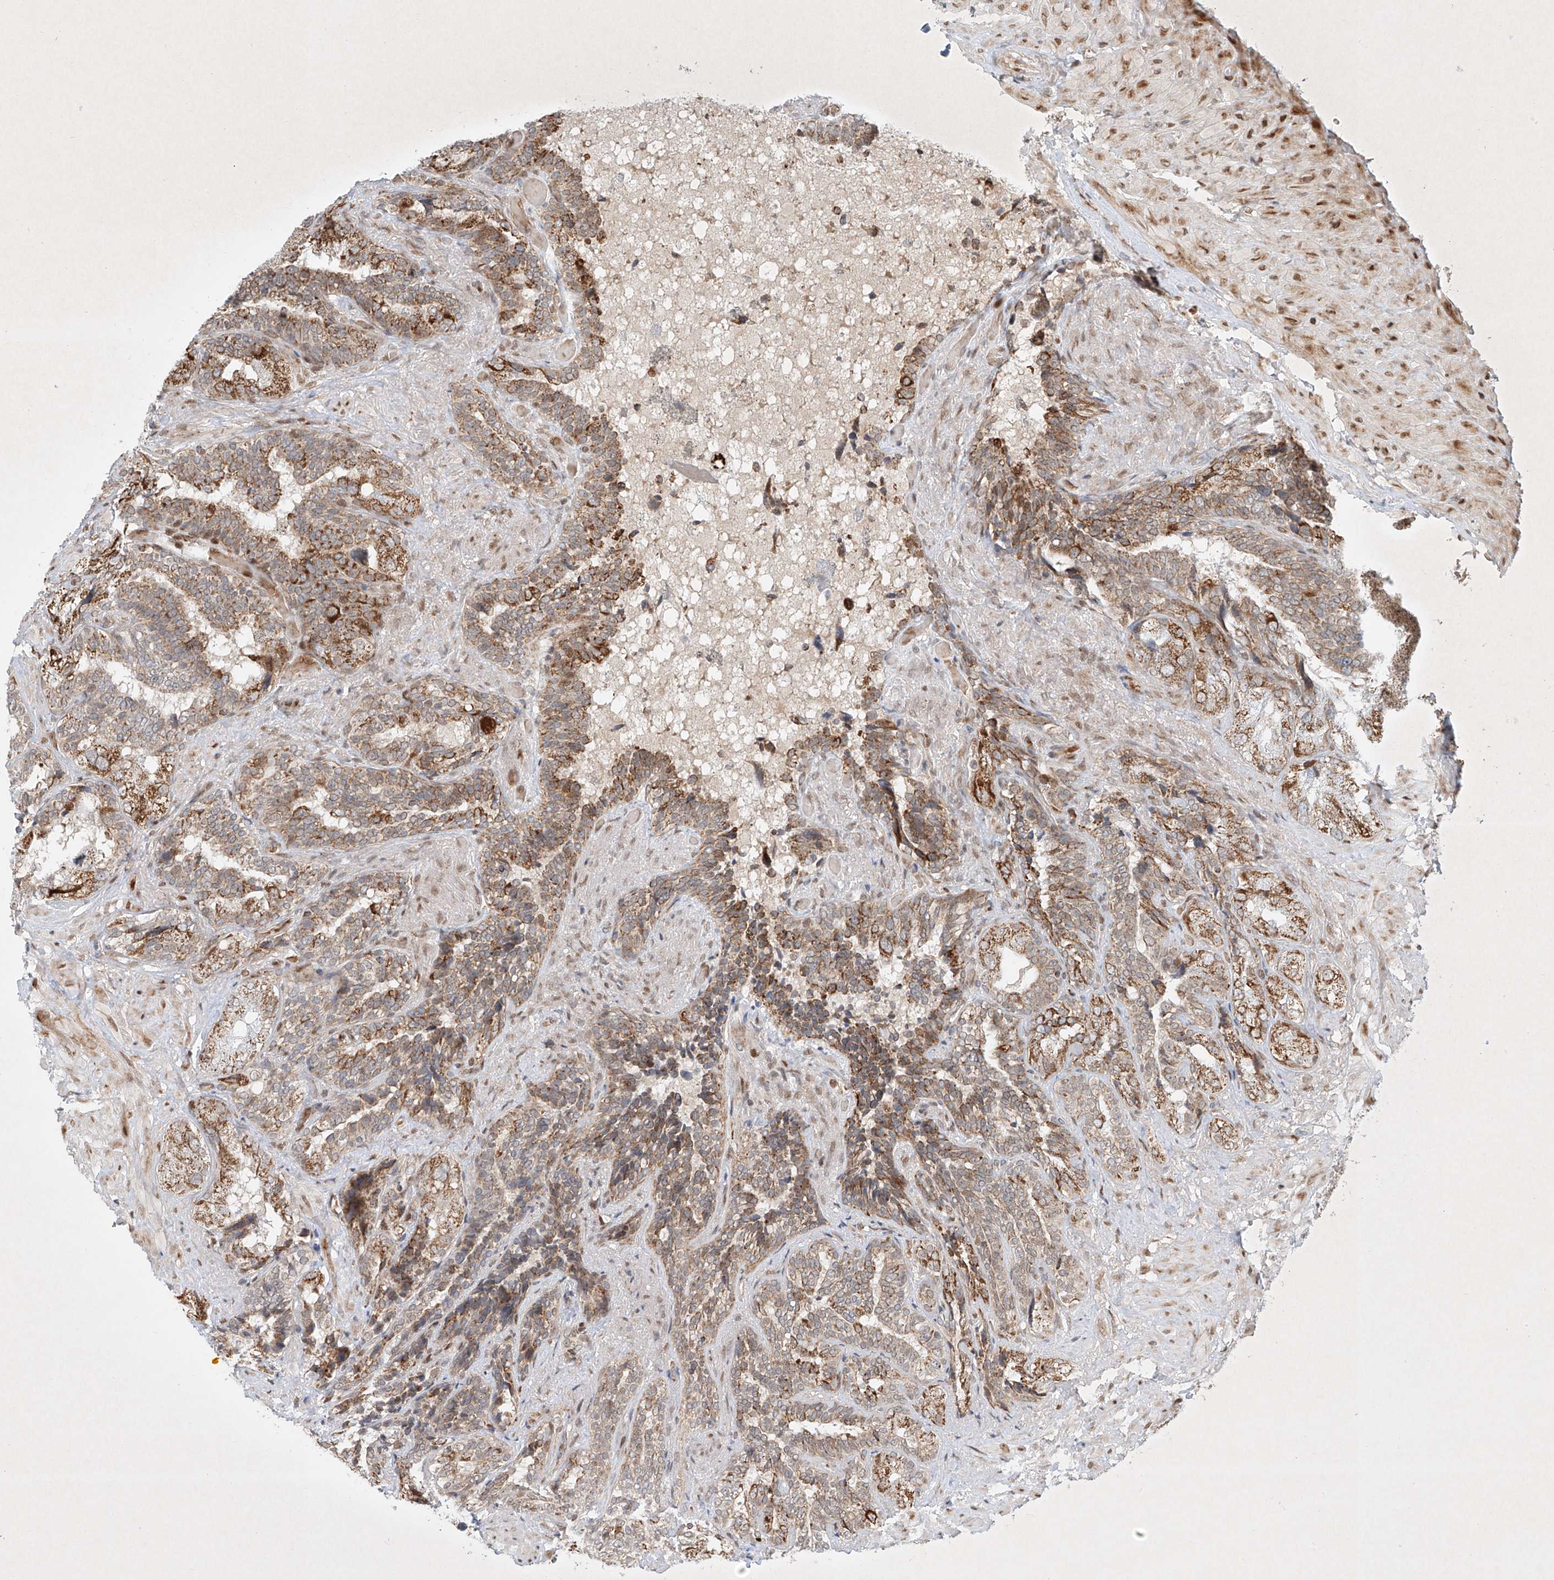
{"staining": {"intensity": "moderate", "quantity": ">75%", "location": "cytoplasmic/membranous"}, "tissue": "seminal vesicle", "cell_type": "Glandular cells", "image_type": "normal", "snomed": [{"axis": "morphology", "description": "Normal tissue, NOS"}, {"axis": "topography", "description": "Seminal veicle"}, {"axis": "topography", "description": "Peripheral nerve tissue"}], "caption": "Benign seminal vesicle displays moderate cytoplasmic/membranous positivity in approximately >75% of glandular cells.", "gene": "EPG5", "patient": {"sex": "male", "age": 63}}